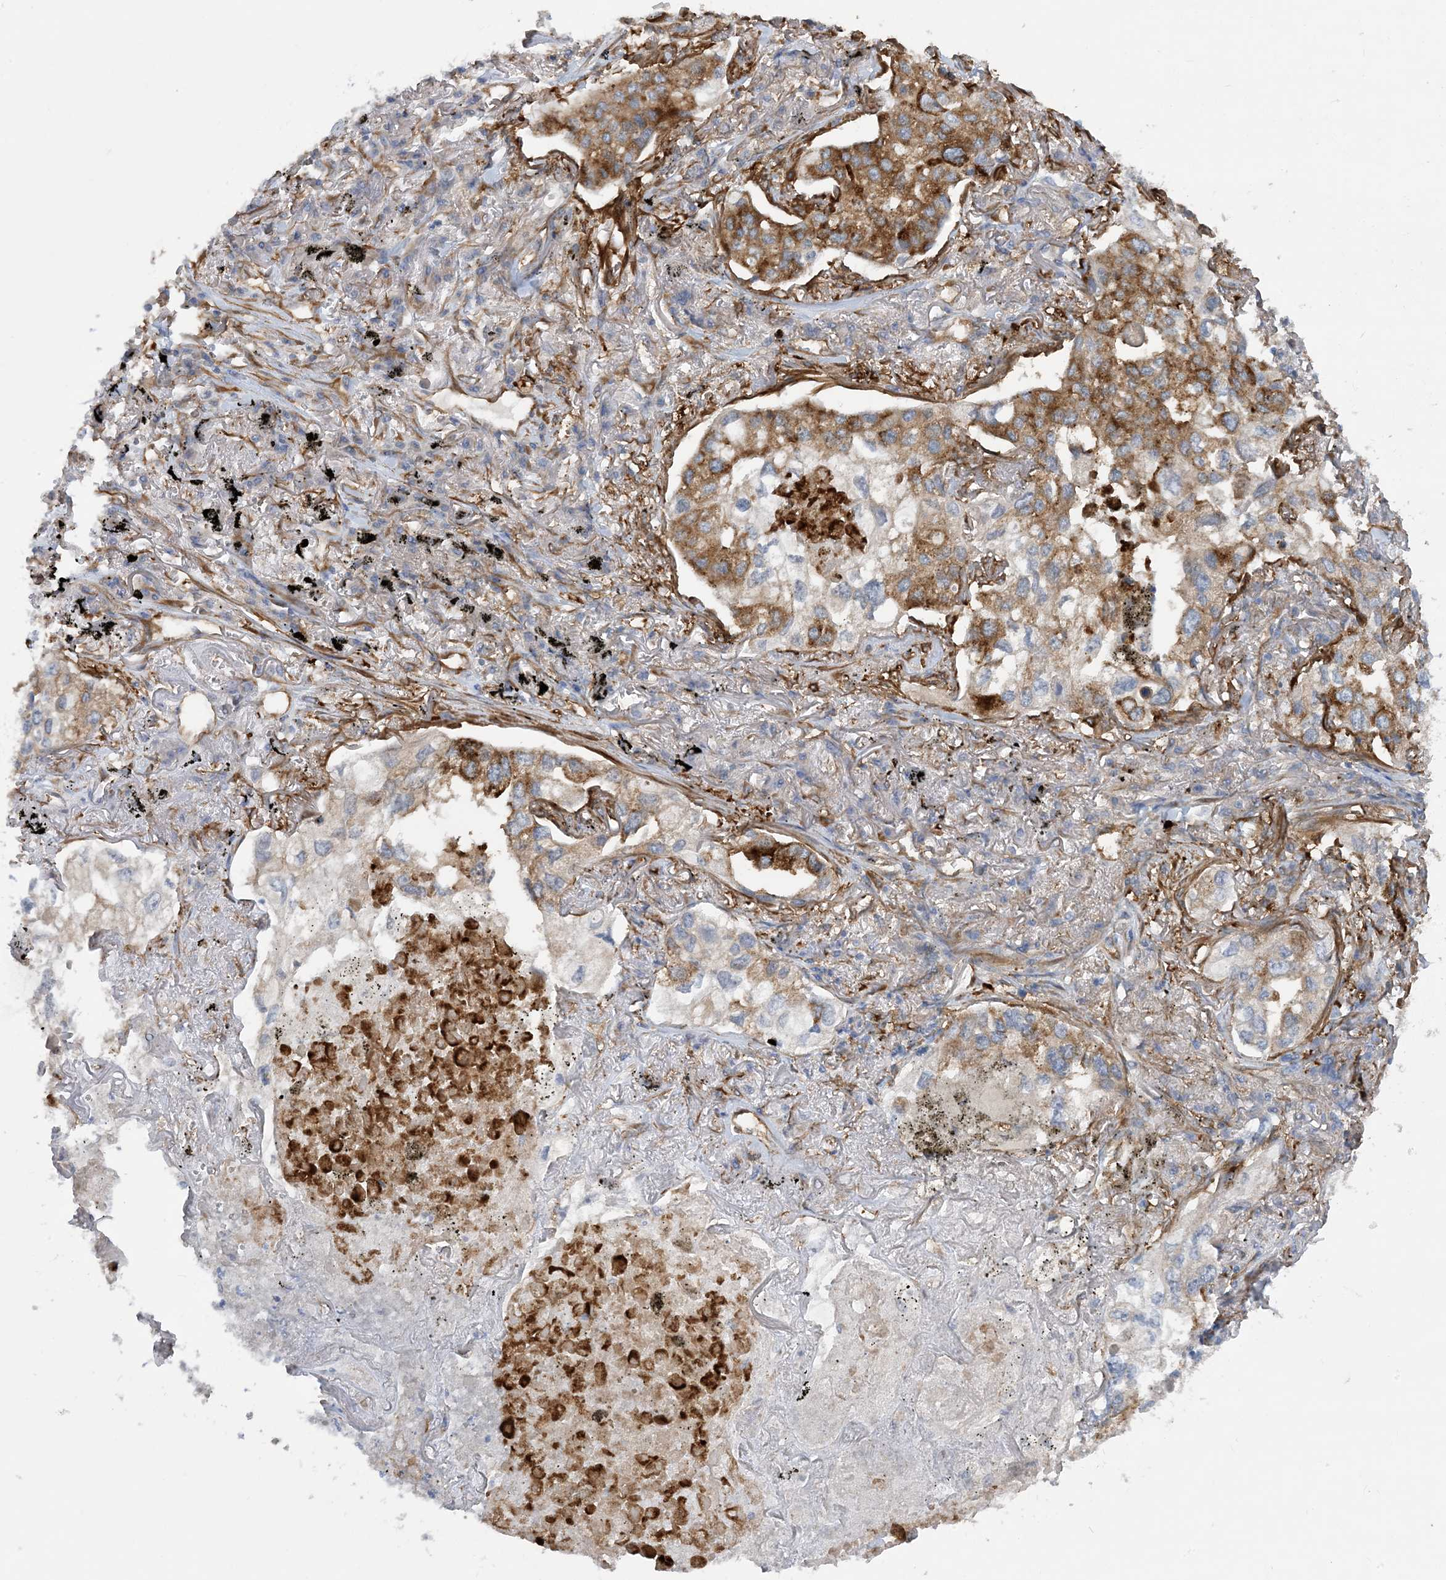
{"staining": {"intensity": "moderate", "quantity": ">75%", "location": "cytoplasmic/membranous"}, "tissue": "lung cancer", "cell_type": "Tumor cells", "image_type": "cancer", "snomed": [{"axis": "morphology", "description": "Adenocarcinoma, NOS"}, {"axis": "topography", "description": "Lung"}], "caption": "Lung cancer stained with a brown dye shows moderate cytoplasmic/membranous positive expression in about >75% of tumor cells.", "gene": "EIF2A", "patient": {"sex": "male", "age": 65}}